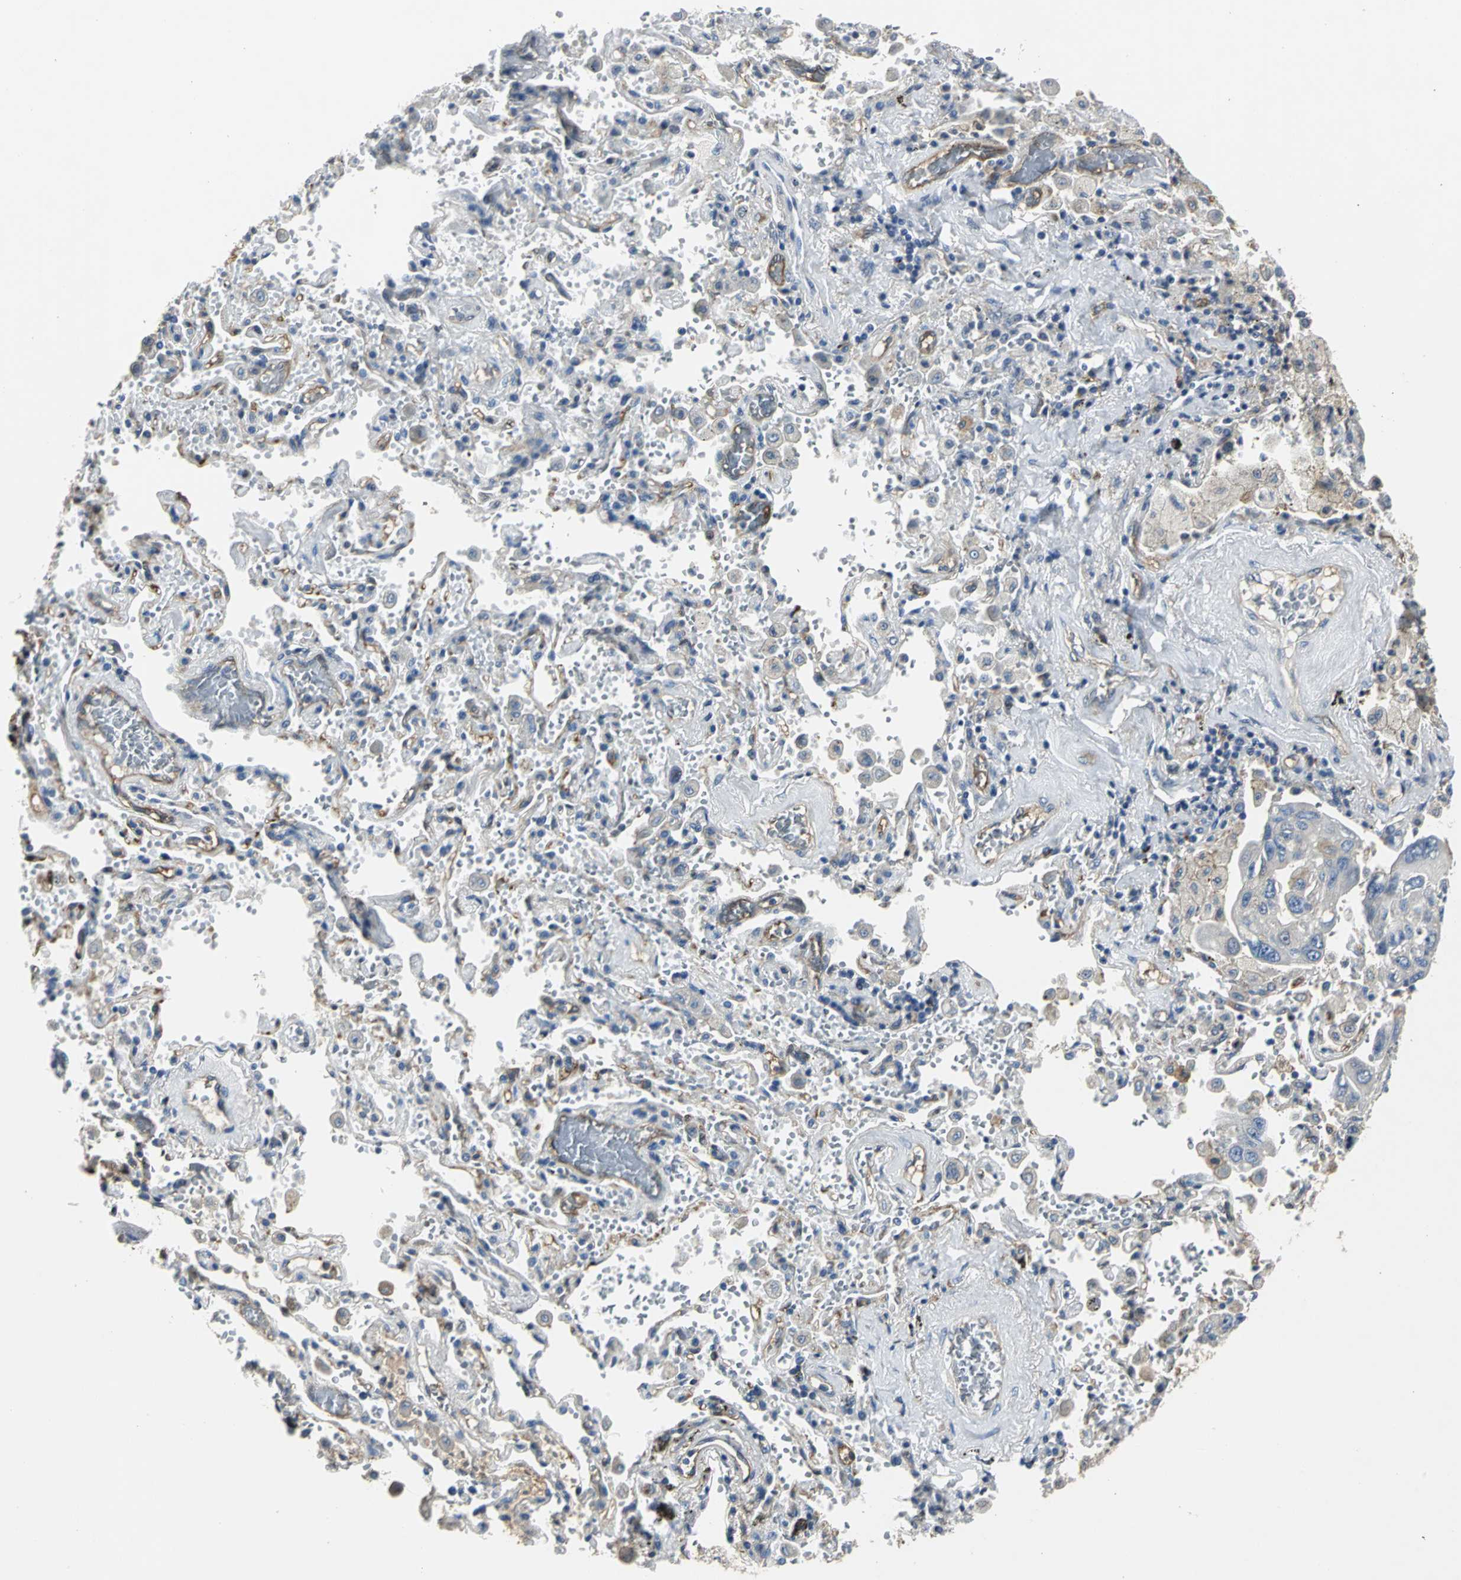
{"staining": {"intensity": "weak", "quantity": "<25%", "location": "cytoplasmic/membranous"}, "tissue": "lung cancer", "cell_type": "Tumor cells", "image_type": "cancer", "snomed": [{"axis": "morphology", "description": "Adenocarcinoma, NOS"}, {"axis": "topography", "description": "Lung"}], "caption": "This is an immunohistochemistry image of human lung adenocarcinoma. There is no expression in tumor cells.", "gene": "CHRNB1", "patient": {"sex": "male", "age": 64}}